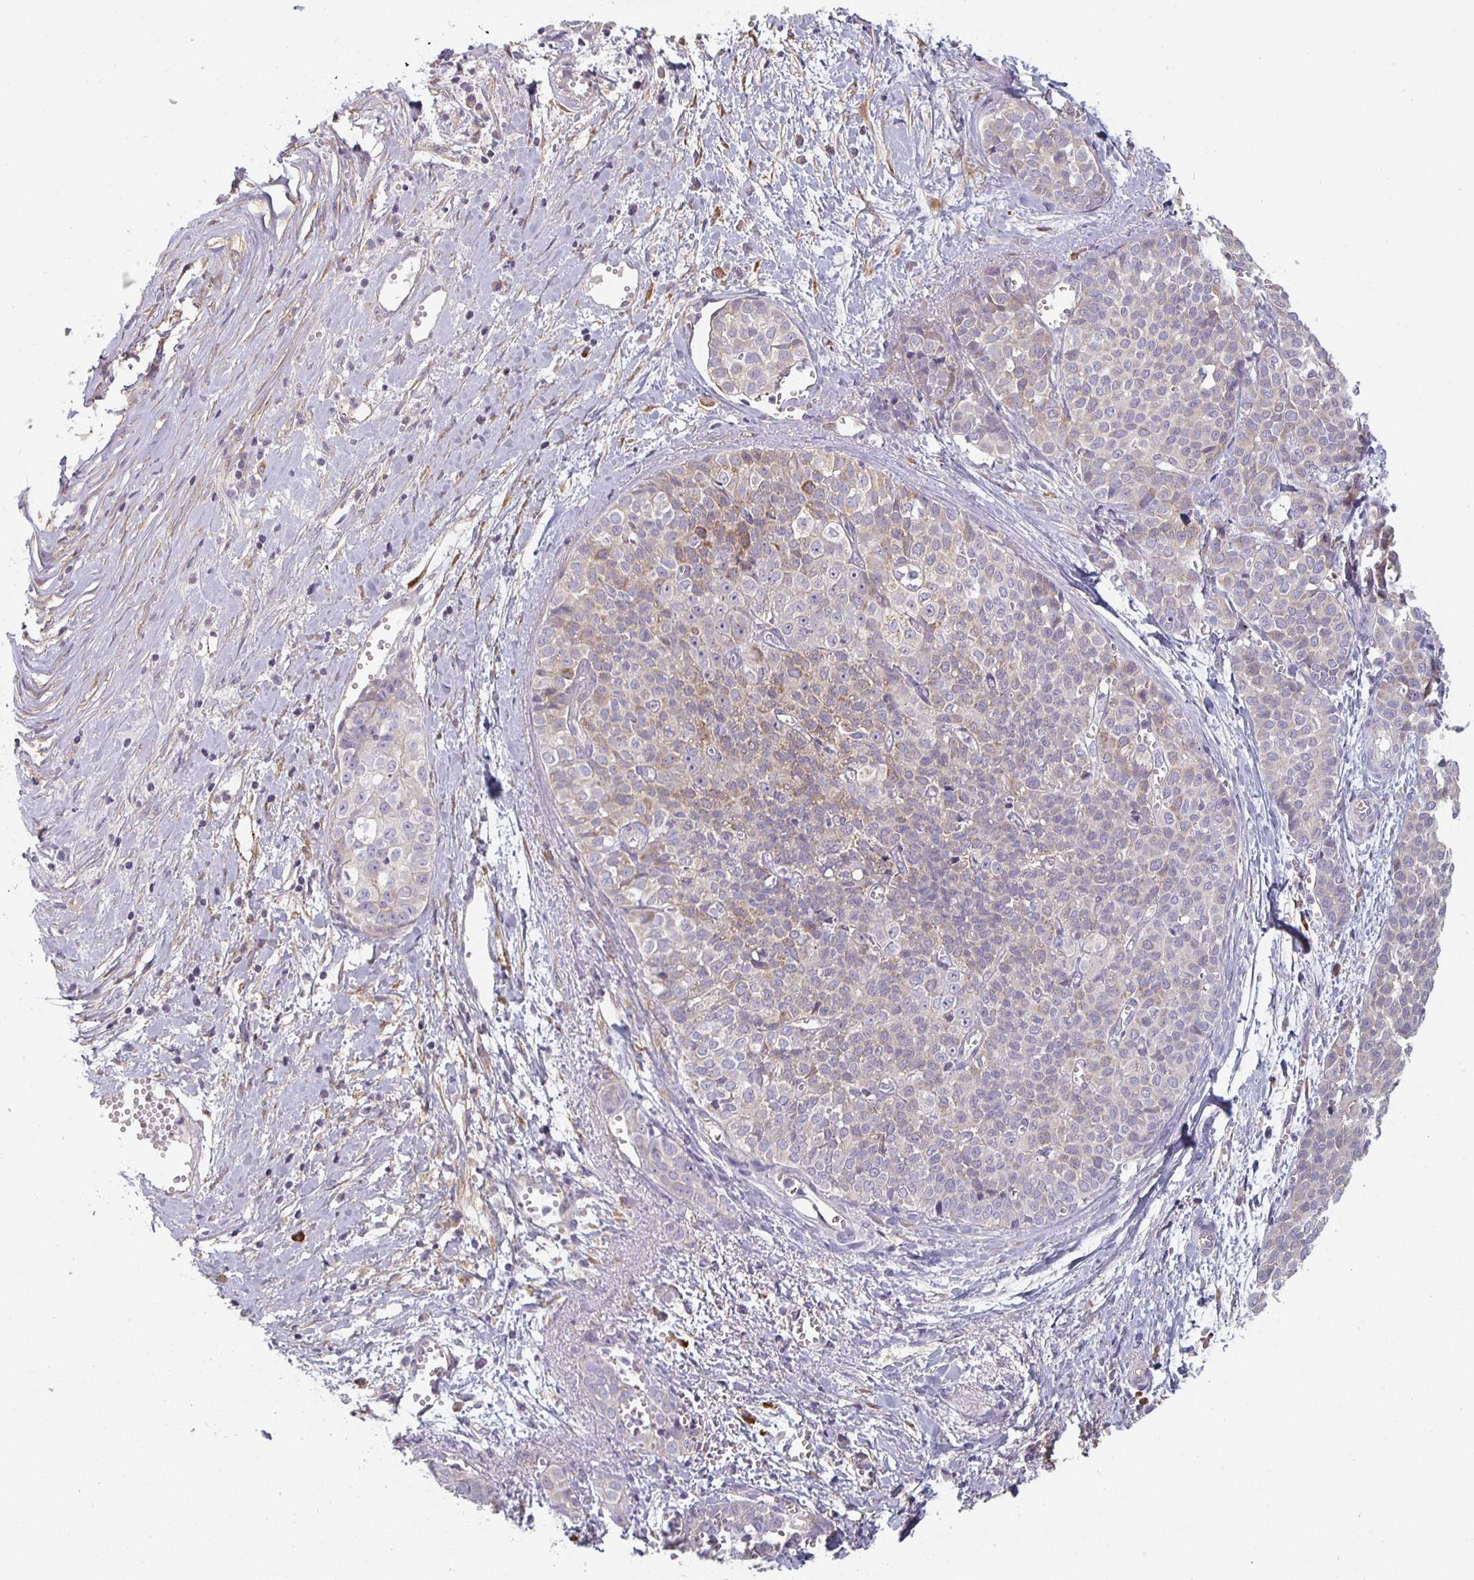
{"staining": {"intensity": "weak", "quantity": "<25%", "location": "cytoplasmic/membranous"}, "tissue": "liver cancer", "cell_type": "Tumor cells", "image_type": "cancer", "snomed": [{"axis": "morphology", "description": "Cholangiocarcinoma"}, {"axis": "topography", "description": "Liver"}], "caption": "IHC image of human cholangiocarcinoma (liver) stained for a protein (brown), which displays no expression in tumor cells.", "gene": "CTHRC1", "patient": {"sex": "female", "age": 77}}